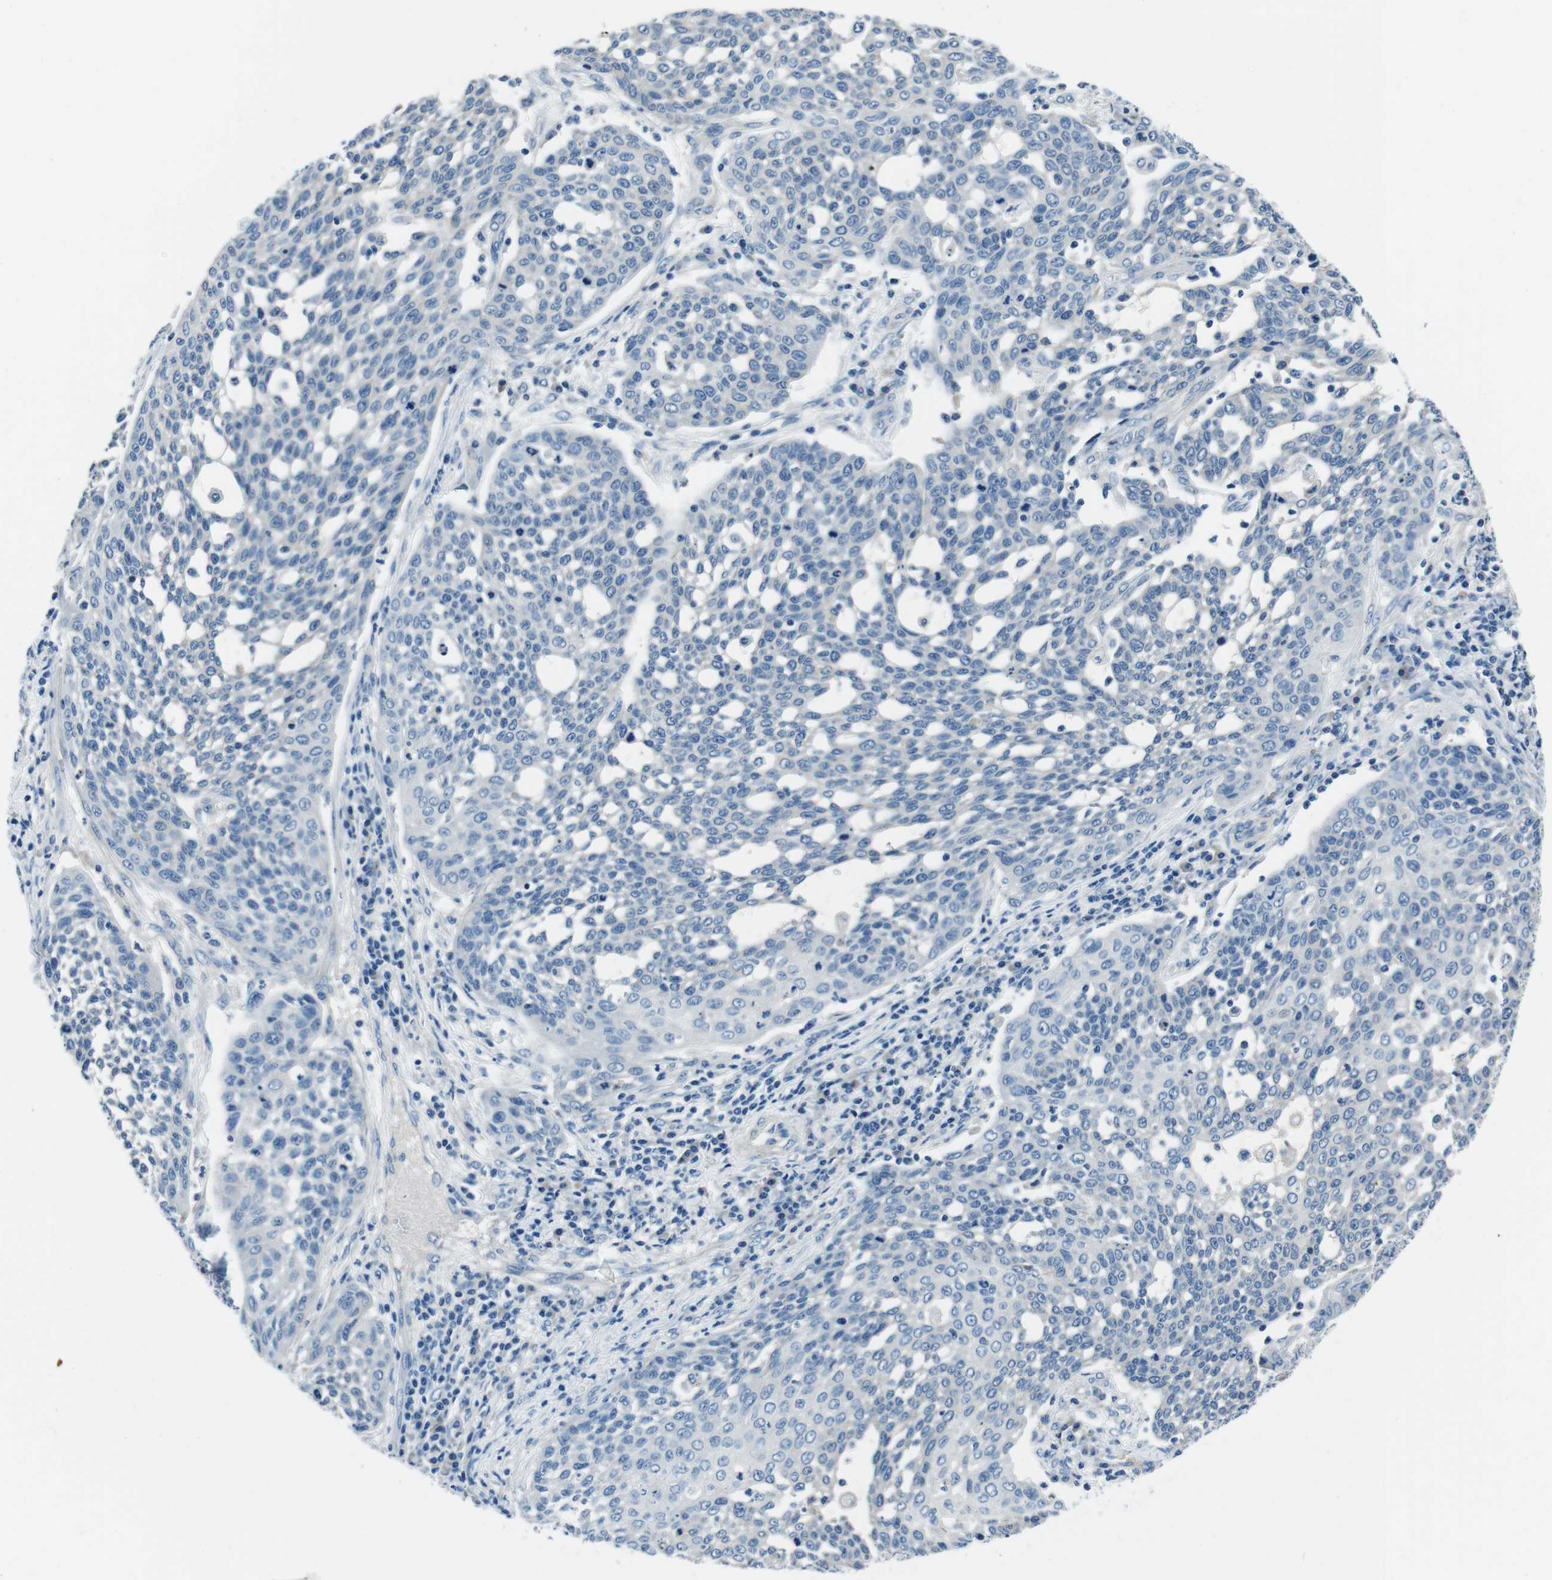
{"staining": {"intensity": "negative", "quantity": "none", "location": "none"}, "tissue": "cervical cancer", "cell_type": "Tumor cells", "image_type": "cancer", "snomed": [{"axis": "morphology", "description": "Squamous cell carcinoma, NOS"}, {"axis": "topography", "description": "Cervix"}], "caption": "Cervical cancer (squamous cell carcinoma) was stained to show a protein in brown. There is no significant positivity in tumor cells.", "gene": "CASQ1", "patient": {"sex": "female", "age": 34}}